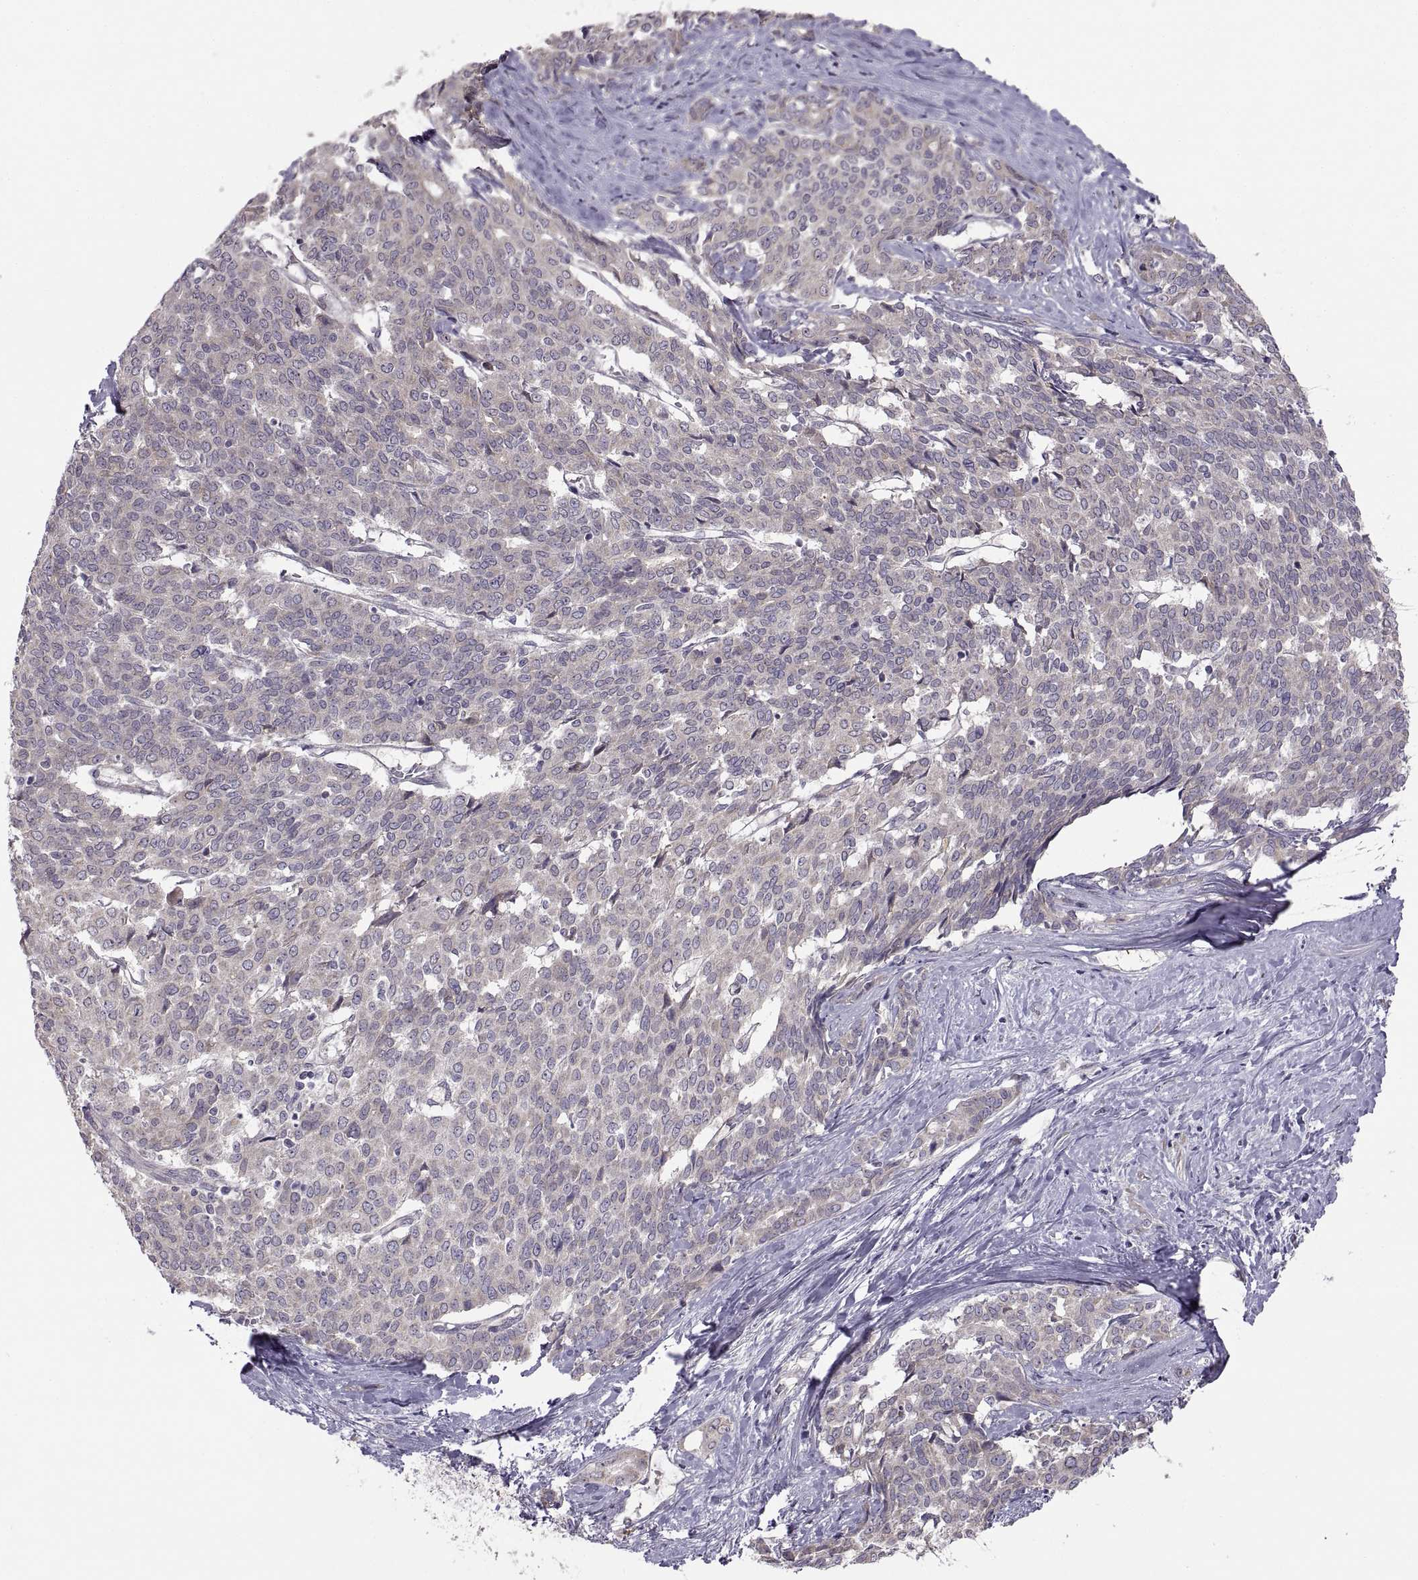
{"staining": {"intensity": "negative", "quantity": "none", "location": "none"}, "tissue": "liver cancer", "cell_type": "Tumor cells", "image_type": "cancer", "snomed": [{"axis": "morphology", "description": "Cholangiocarcinoma"}, {"axis": "topography", "description": "Liver"}], "caption": "Human liver cancer (cholangiocarcinoma) stained for a protein using immunohistochemistry demonstrates no positivity in tumor cells.", "gene": "ACSBG2", "patient": {"sex": "female", "age": 47}}